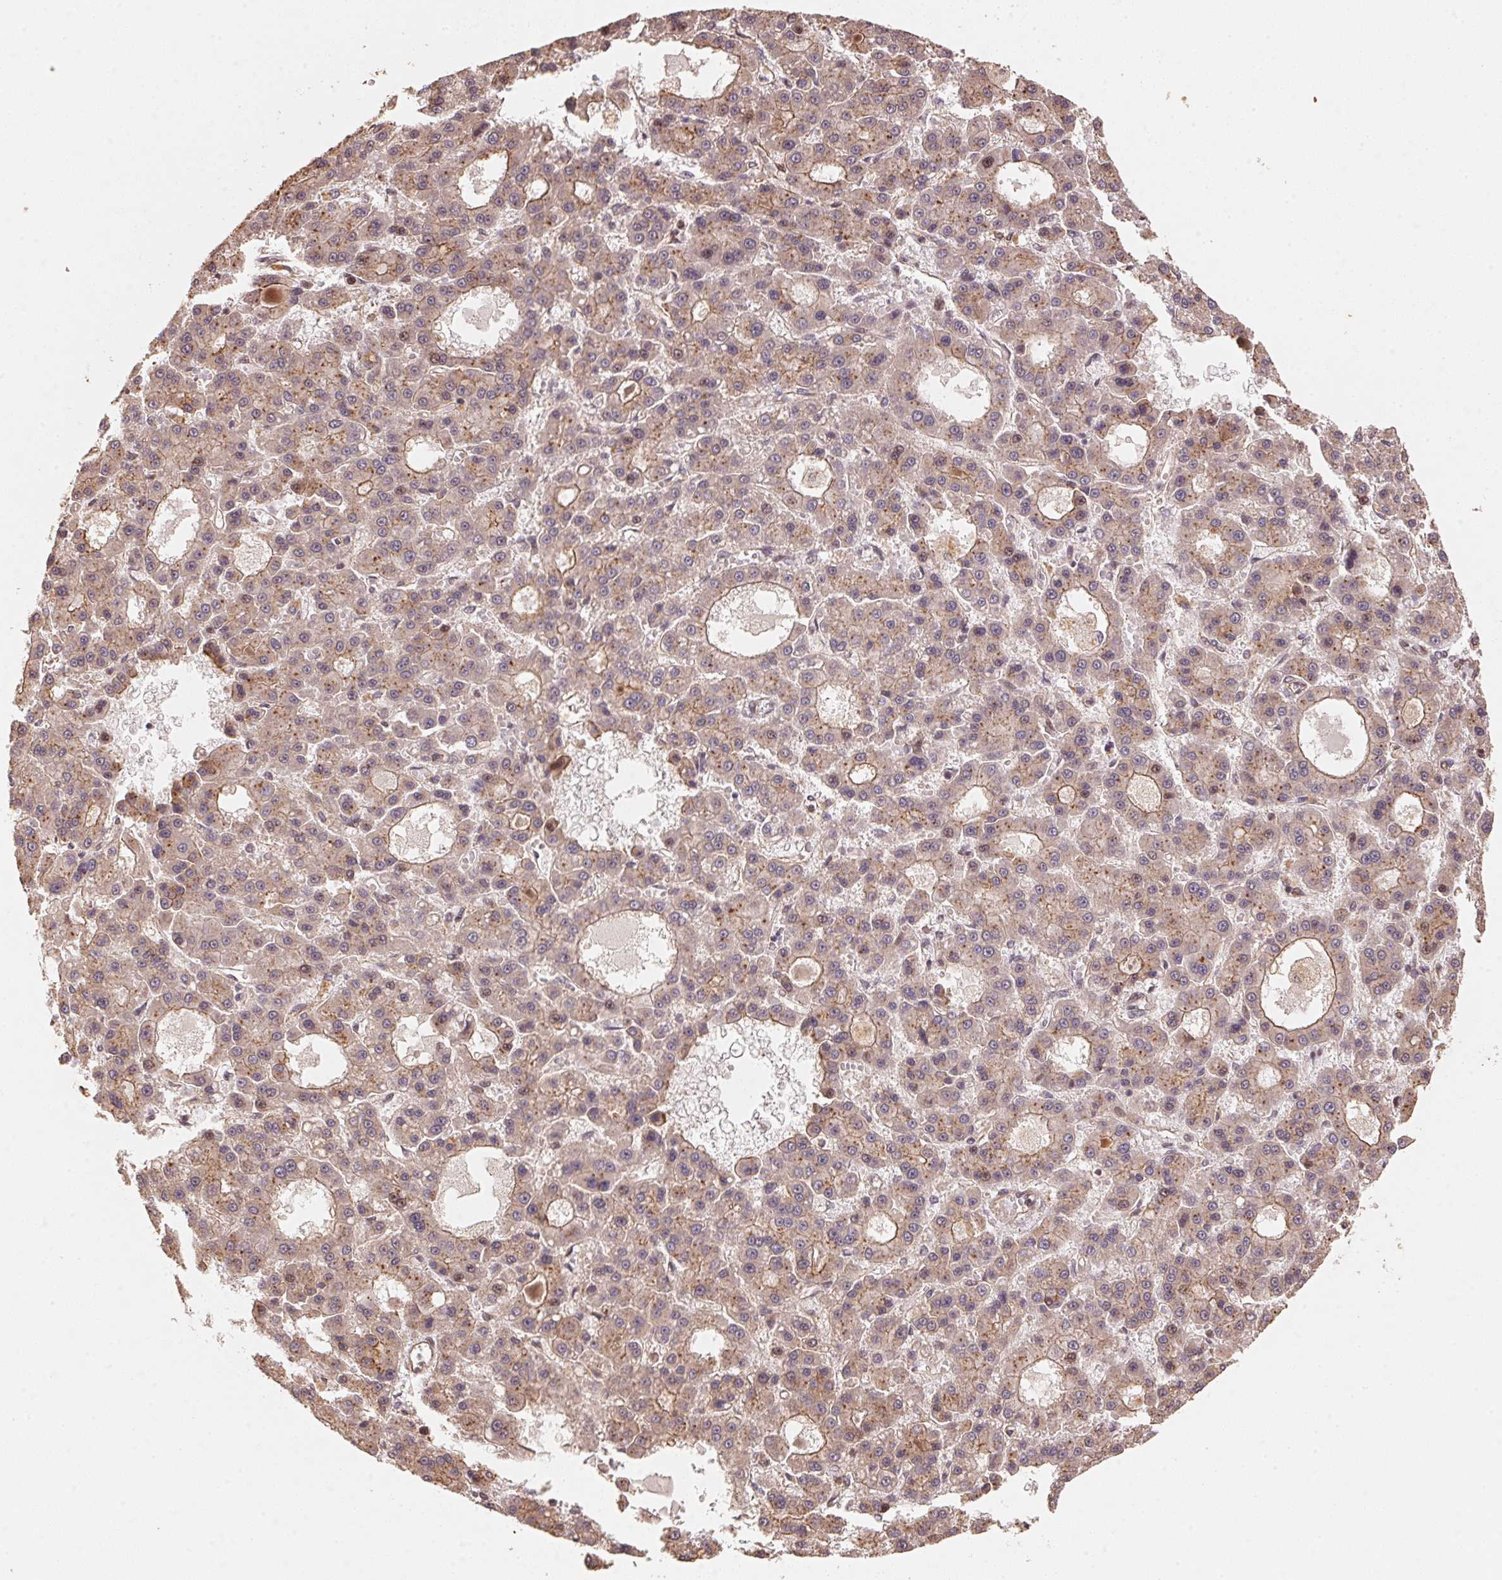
{"staining": {"intensity": "weak", "quantity": "25%-75%", "location": "cytoplasmic/membranous"}, "tissue": "liver cancer", "cell_type": "Tumor cells", "image_type": "cancer", "snomed": [{"axis": "morphology", "description": "Carcinoma, Hepatocellular, NOS"}, {"axis": "topography", "description": "Liver"}], "caption": "A brown stain highlights weak cytoplasmic/membranous staining of a protein in liver hepatocellular carcinoma tumor cells. (Stains: DAB (3,3'-diaminobenzidine) in brown, nuclei in blue, Microscopy: brightfield microscopy at high magnification).", "gene": "TMEM222", "patient": {"sex": "male", "age": 70}}